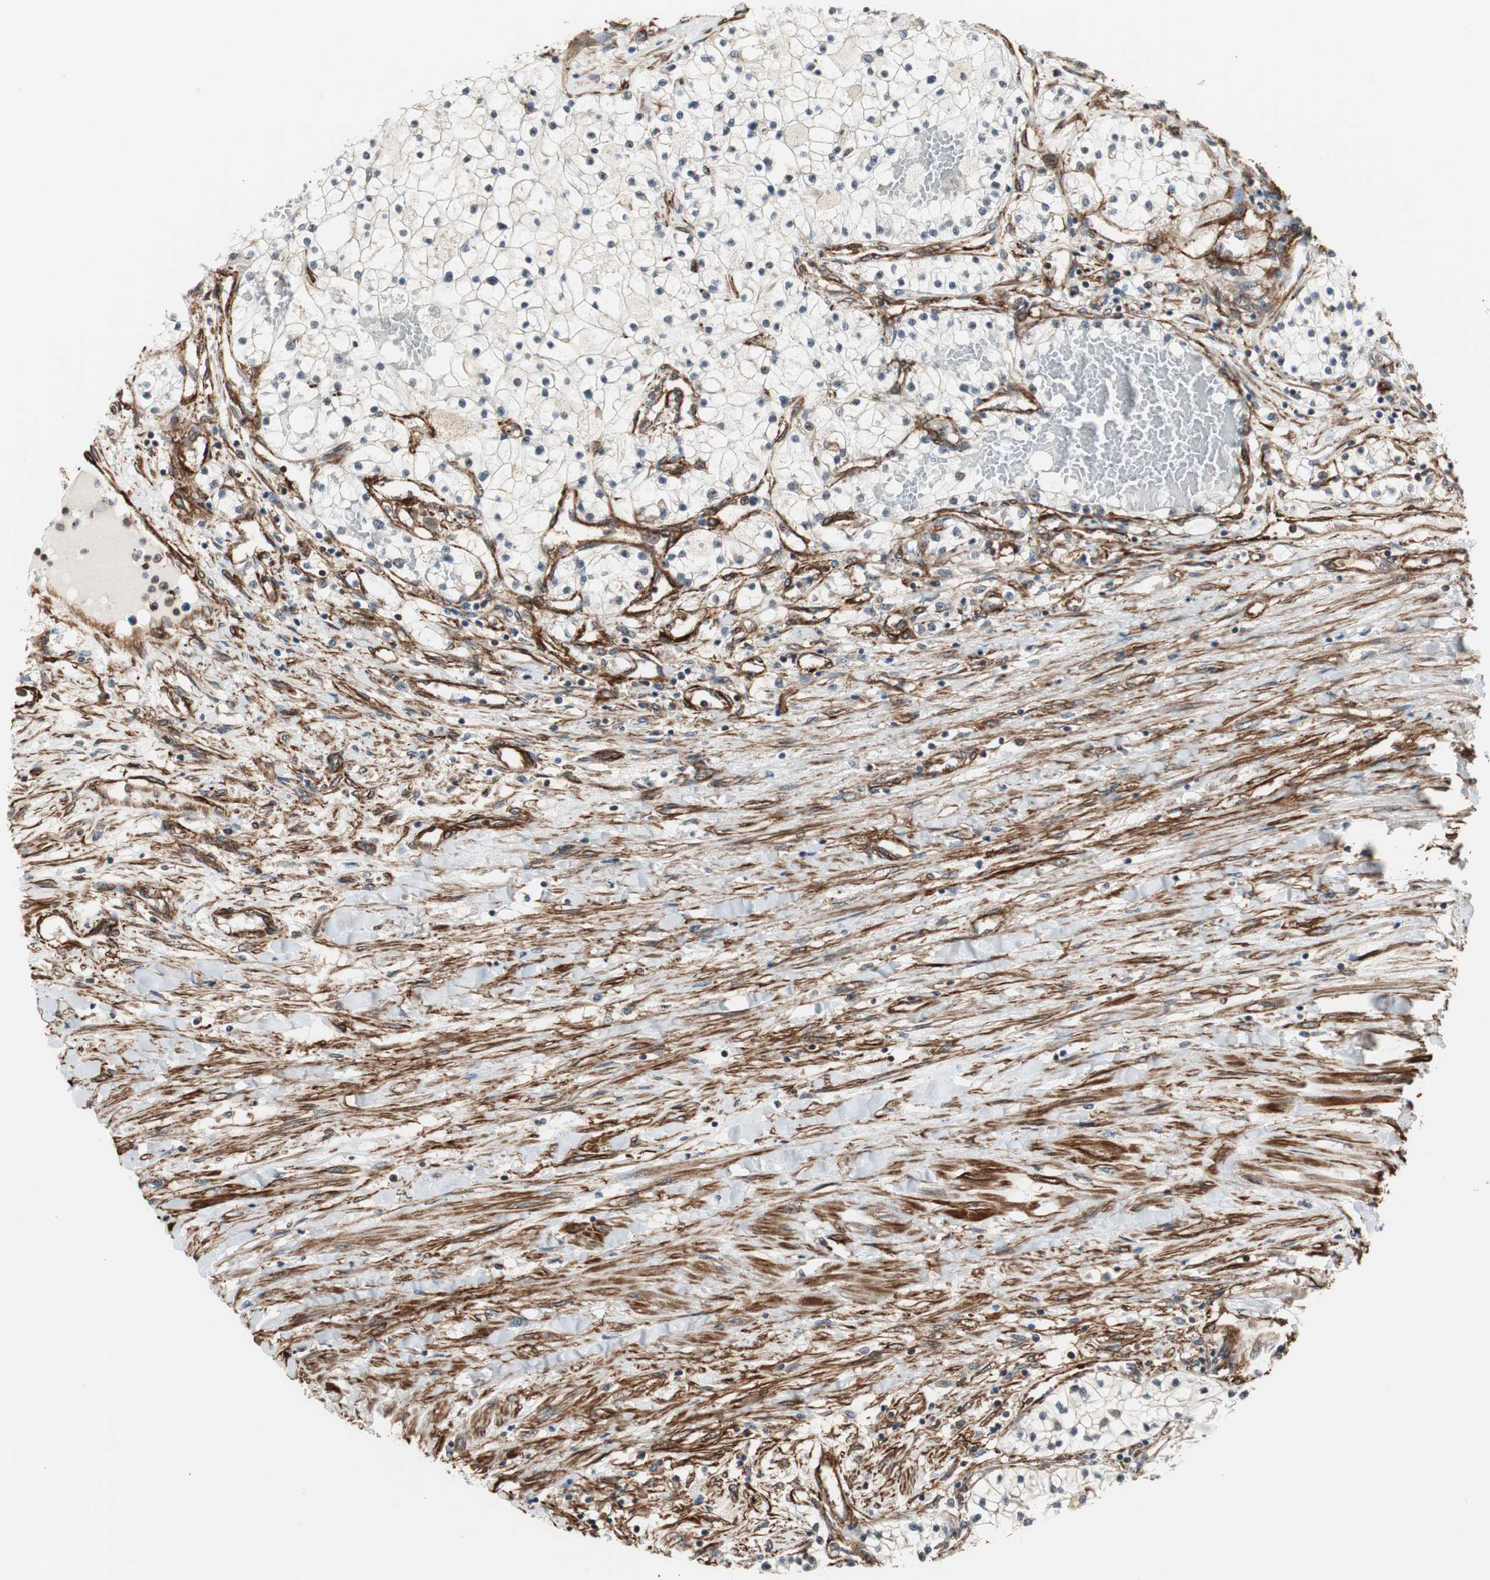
{"staining": {"intensity": "negative", "quantity": "none", "location": "none"}, "tissue": "renal cancer", "cell_type": "Tumor cells", "image_type": "cancer", "snomed": [{"axis": "morphology", "description": "Adenocarcinoma, NOS"}, {"axis": "topography", "description": "Kidney"}], "caption": "Adenocarcinoma (renal) was stained to show a protein in brown. There is no significant positivity in tumor cells.", "gene": "PTPN11", "patient": {"sex": "male", "age": 68}}